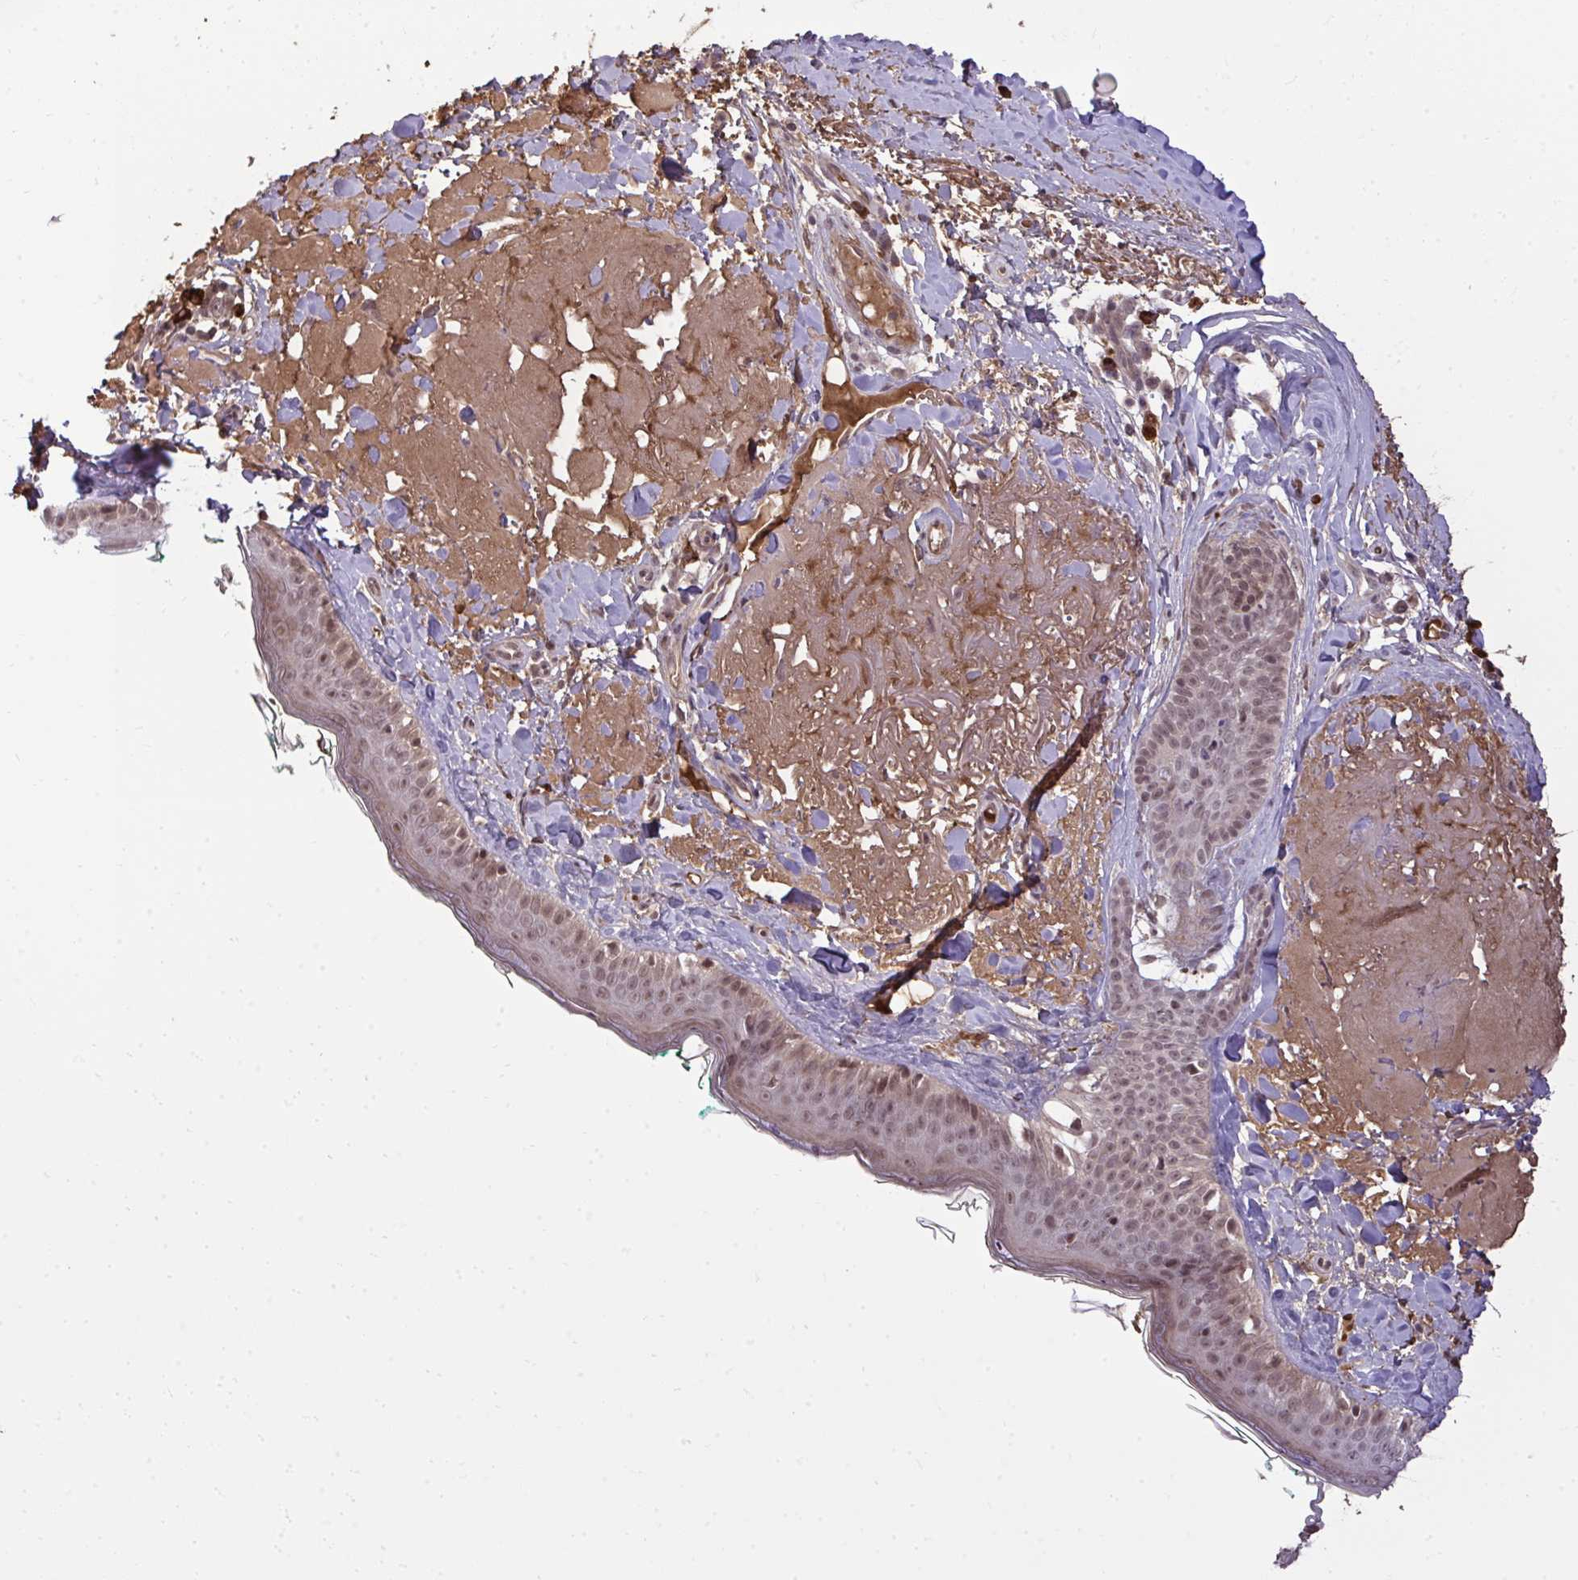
{"staining": {"intensity": "weak", "quantity": "25%-75%", "location": "cytoplasmic/membranous"}, "tissue": "skin", "cell_type": "Fibroblasts", "image_type": "normal", "snomed": [{"axis": "morphology", "description": "Normal tissue, NOS"}, {"axis": "topography", "description": "Skin"}], "caption": "IHC image of normal skin: human skin stained using immunohistochemistry (IHC) exhibits low levels of weak protein expression localized specifically in the cytoplasmic/membranous of fibroblasts, appearing as a cytoplasmic/membranous brown color.", "gene": "ZSCAN9", "patient": {"sex": "male", "age": 73}}